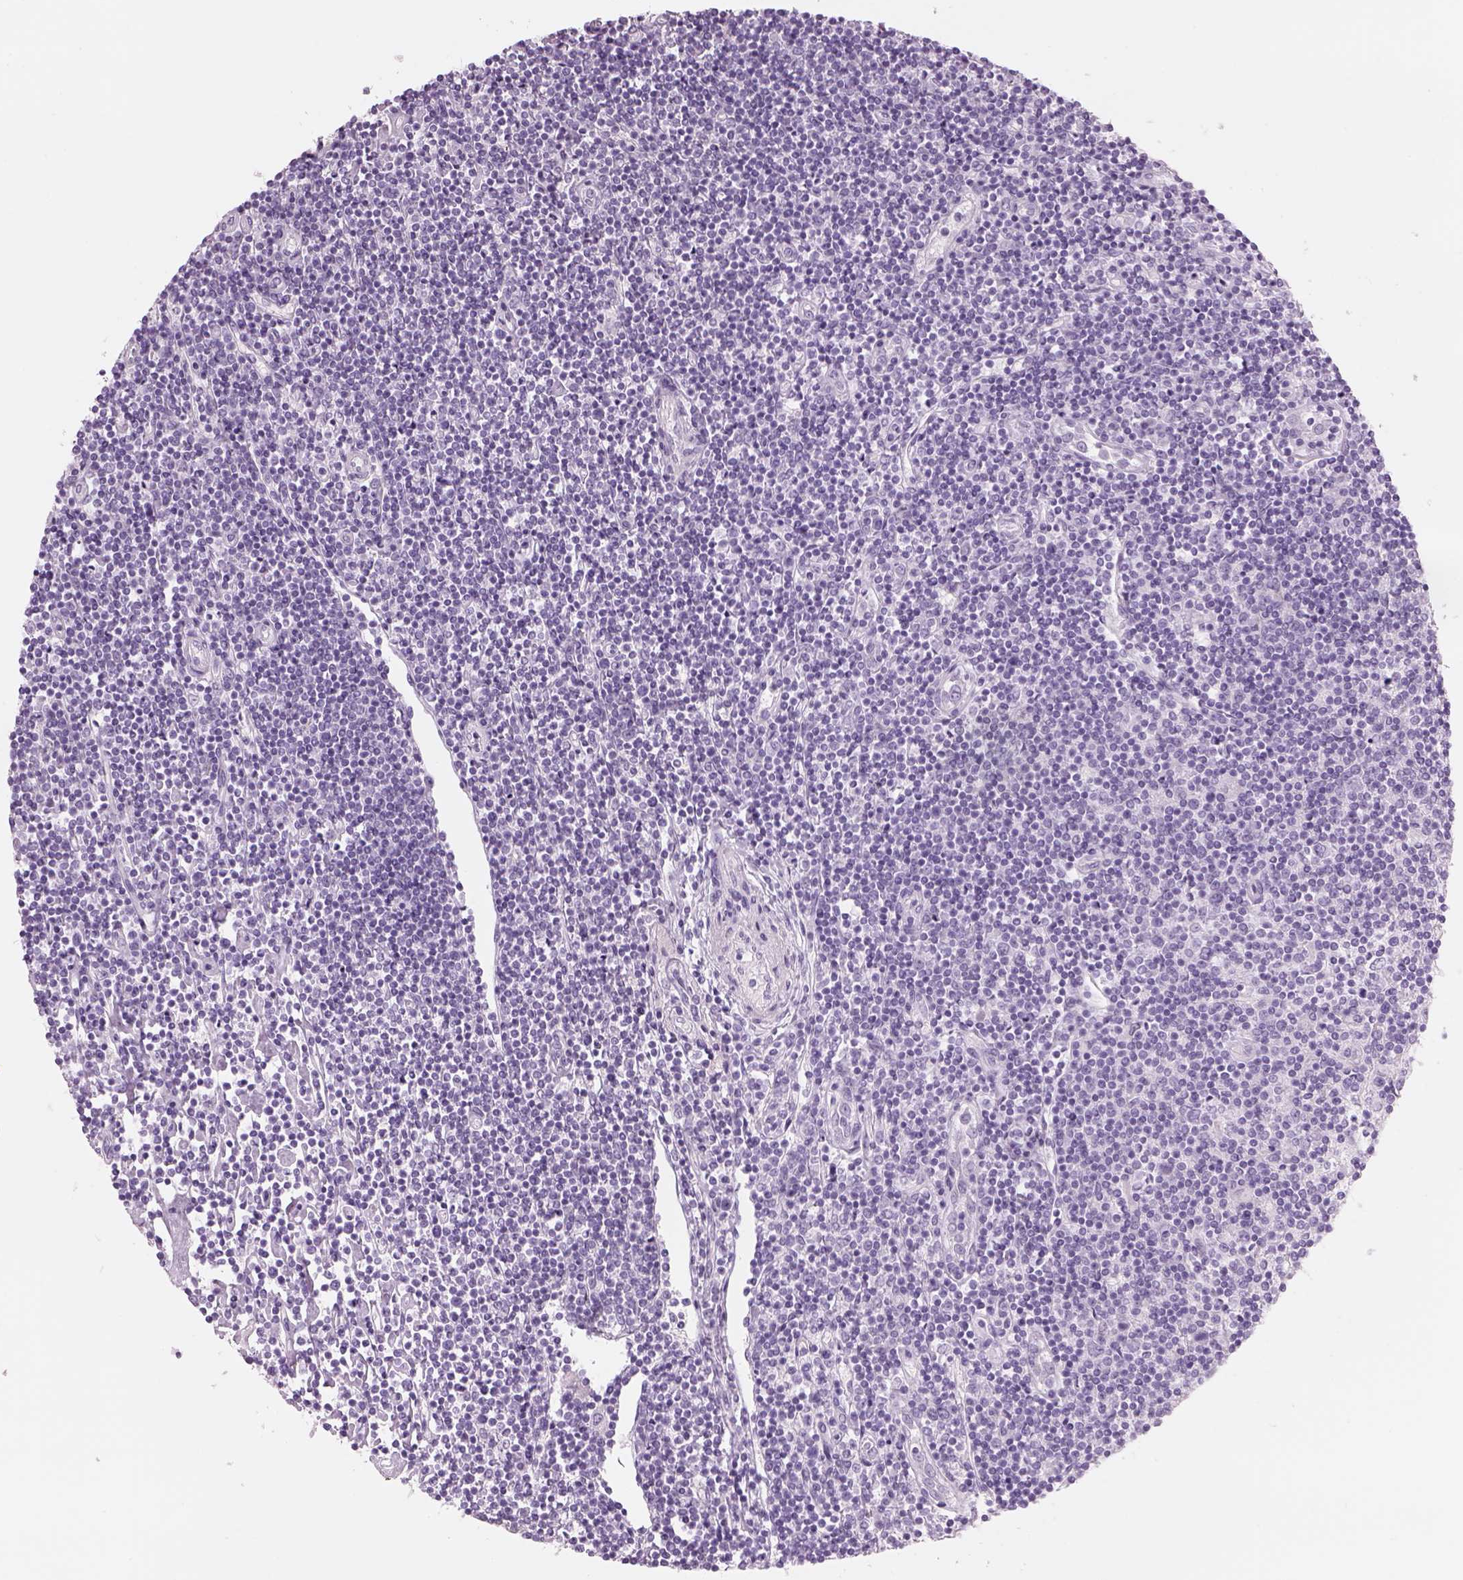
{"staining": {"intensity": "negative", "quantity": "none", "location": "none"}, "tissue": "lymphoma", "cell_type": "Tumor cells", "image_type": "cancer", "snomed": [{"axis": "morphology", "description": "Hodgkin's disease, NOS"}, {"axis": "topography", "description": "Lymph node"}], "caption": "IHC of human lymphoma reveals no staining in tumor cells.", "gene": "RHO", "patient": {"sex": "male", "age": 40}}